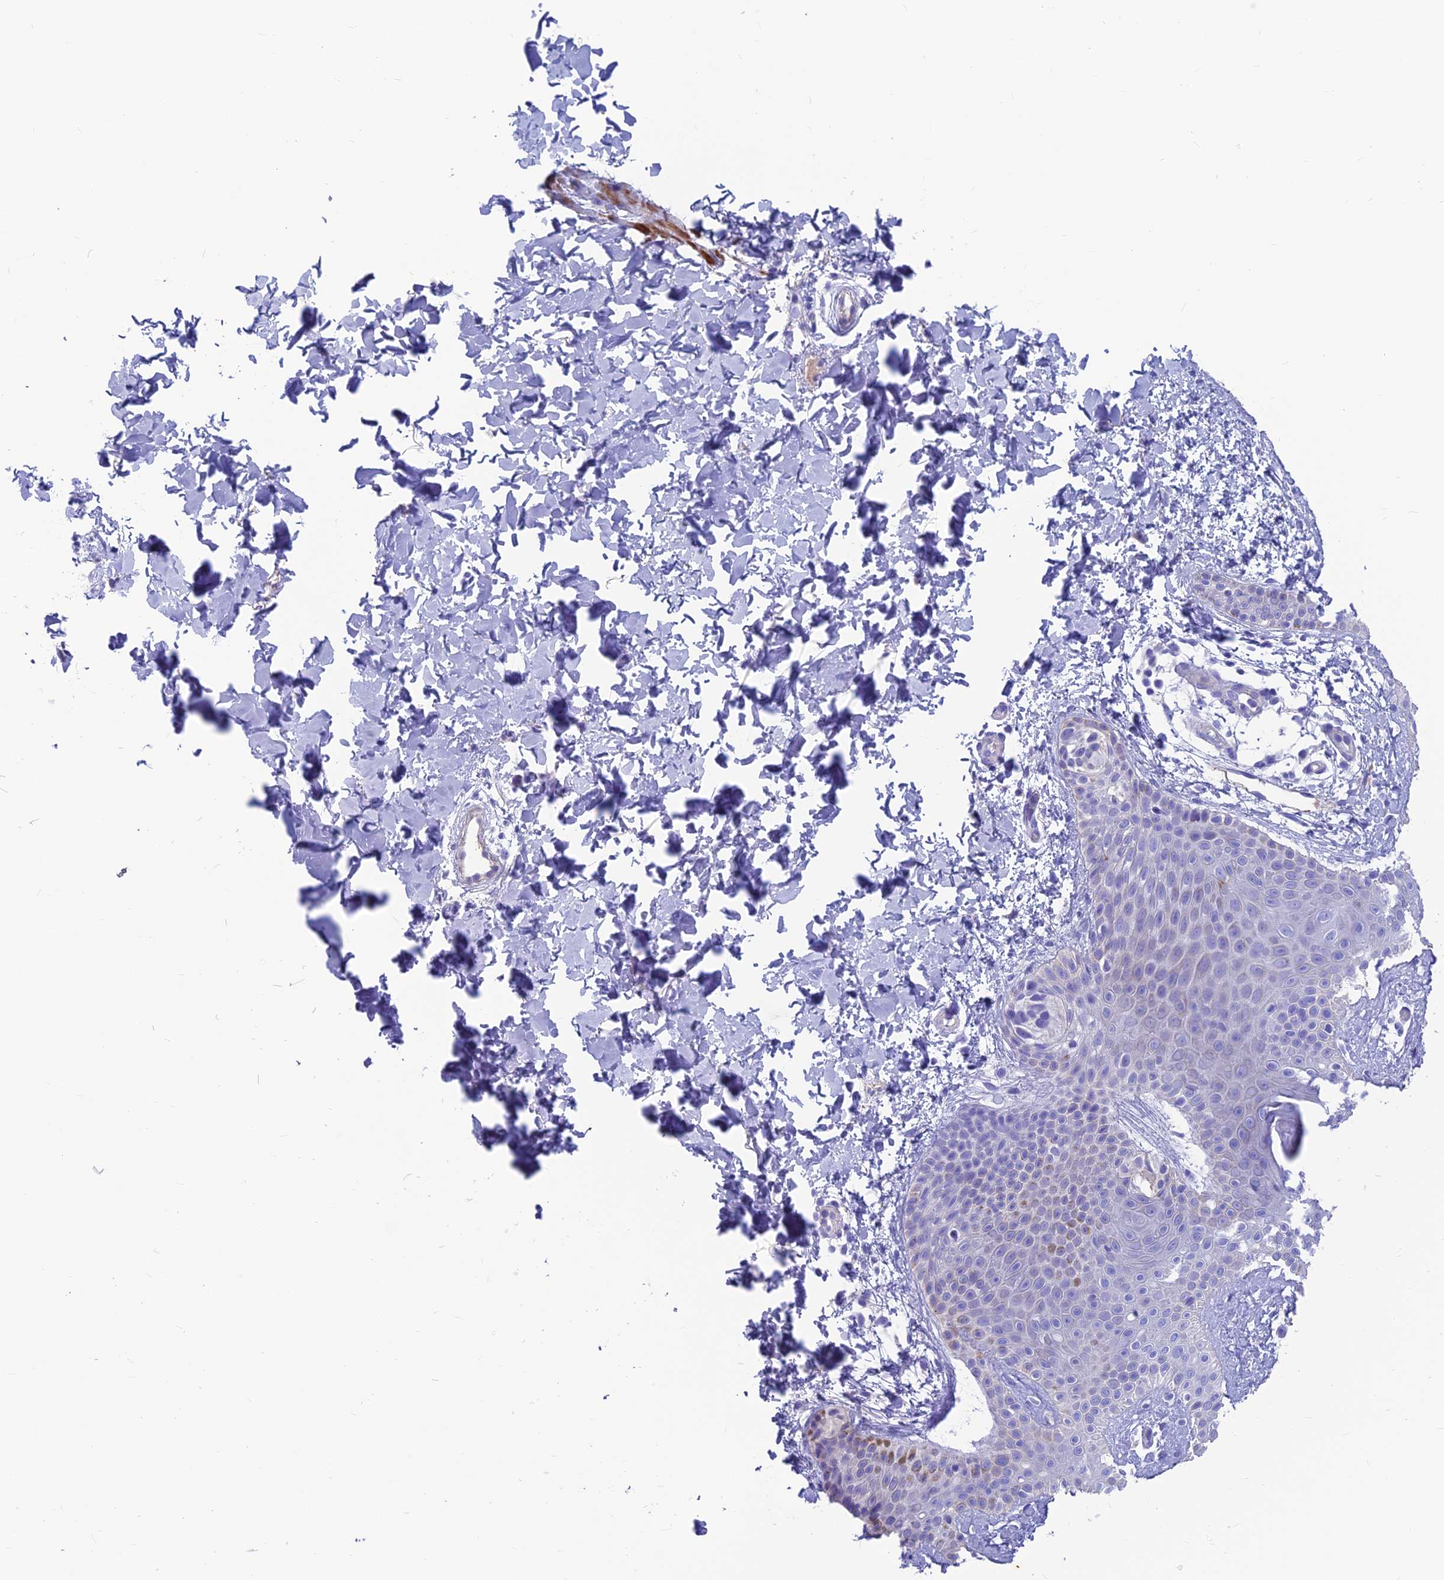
{"staining": {"intensity": "negative", "quantity": "none", "location": "none"}, "tissue": "skin", "cell_type": "Fibroblasts", "image_type": "normal", "snomed": [{"axis": "morphology", "description": "Normal tissue, NOS"}, {"axis": "topography", "description": "Skin"}], "caption": "Histopathology image shows no protein positivity in fibroblasts of normal skin. (DAB immunohistochemistry (IHC) visualized using brightfield microscopy, high magnification).", "gene": "GNG11", "patient": {"sex": "male", "age": 36}}